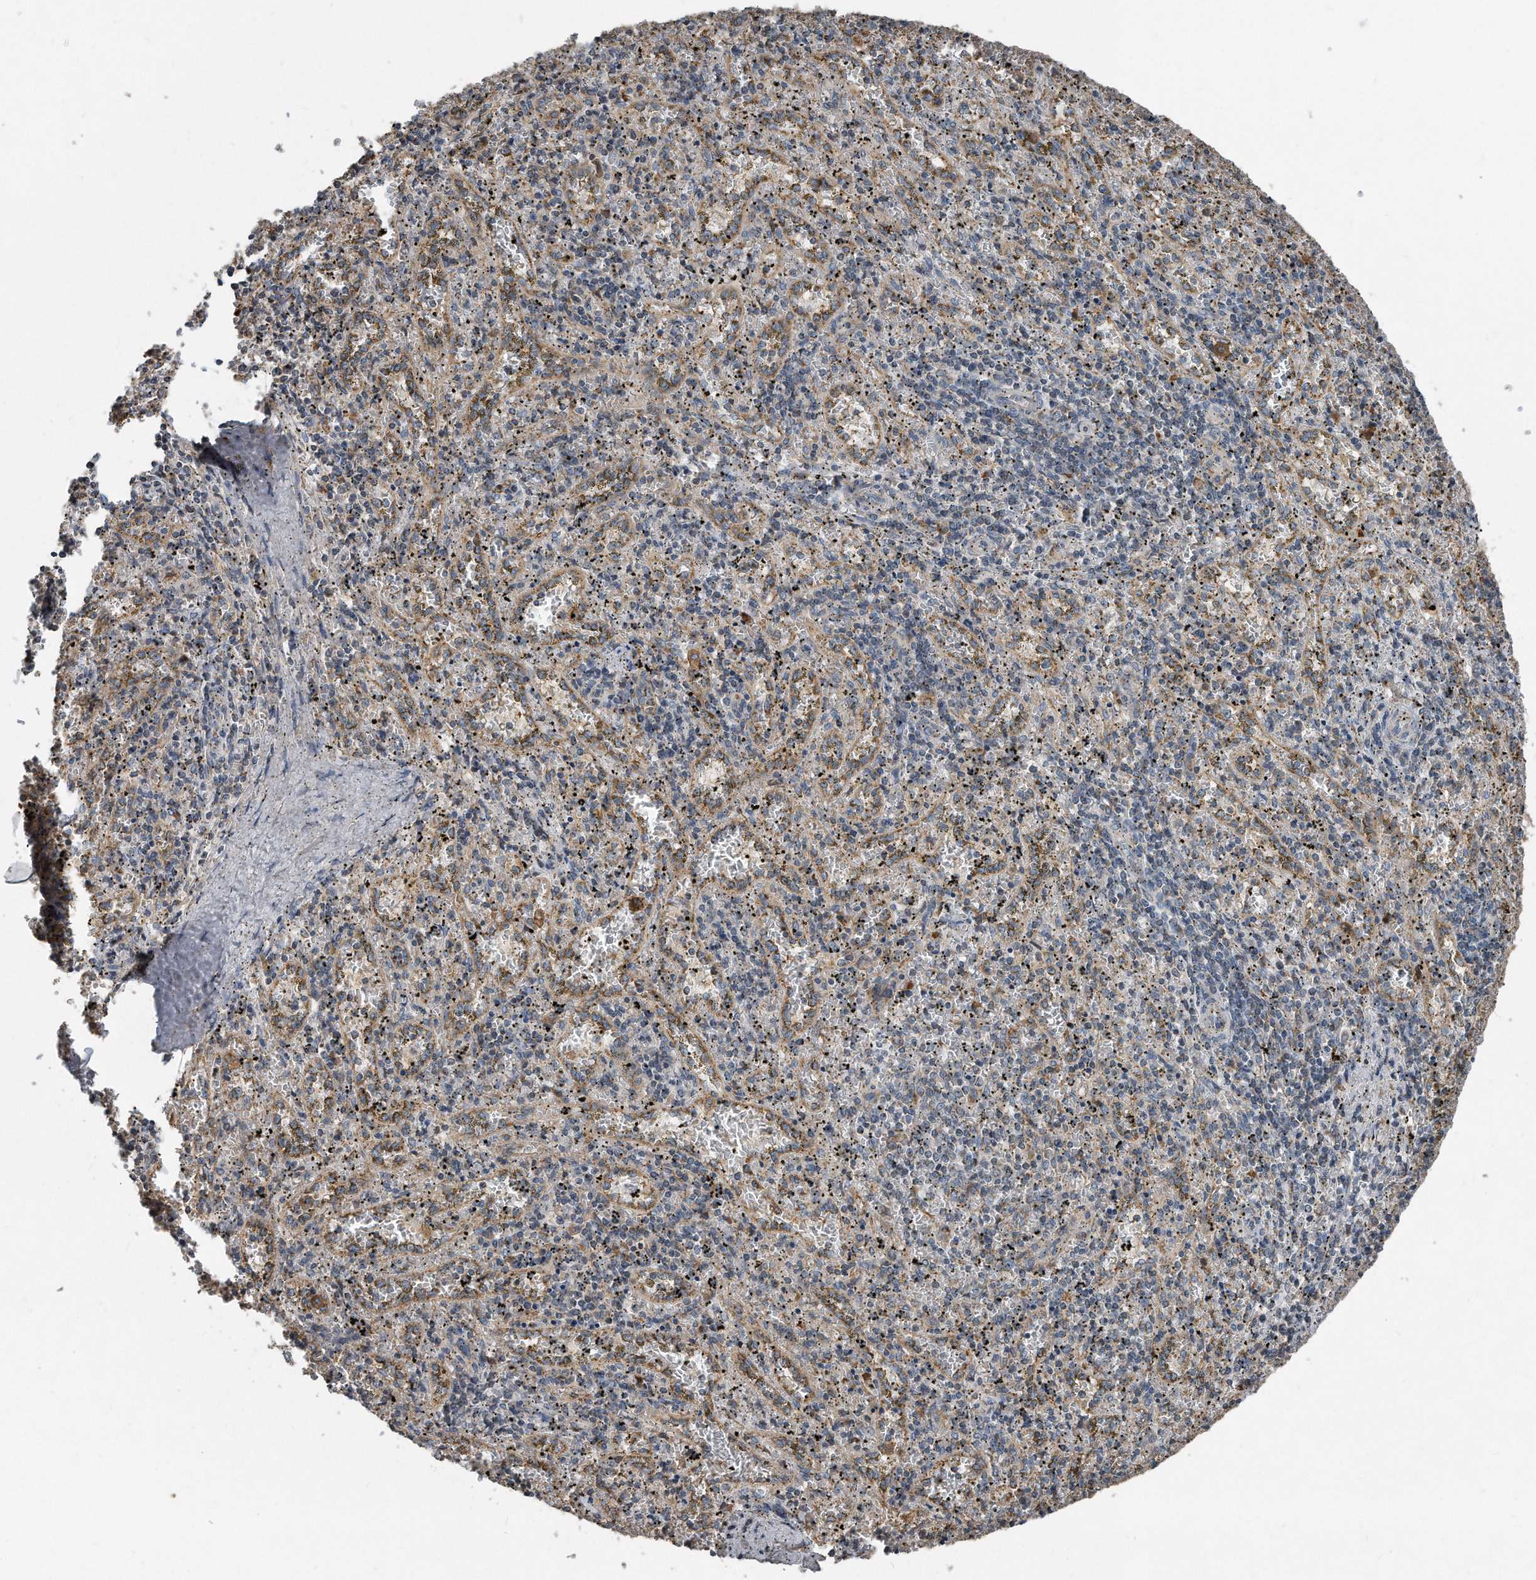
{"staining": {"intensity": "negative", "quantity": "none", "location": "none"}, "tissue": "spleen", "cell_type": "Cells in red pulp", "image_type": "normal", "snomed": [{"axis": "morphology", "description": "Normal tissue, NOS"}, {"axis": "topography", "description": "Spleen"}], "caption": "Histopathology image shows no protein positivity in cells in red pulp of unremarkable spleen. (DAB (3,3'-diaminobenzidine) immunohistochemistry visualized using brightfield microscopy, high magnification).", "gene": "SDHA", "patient": {"sex": "male", "age": 11}}